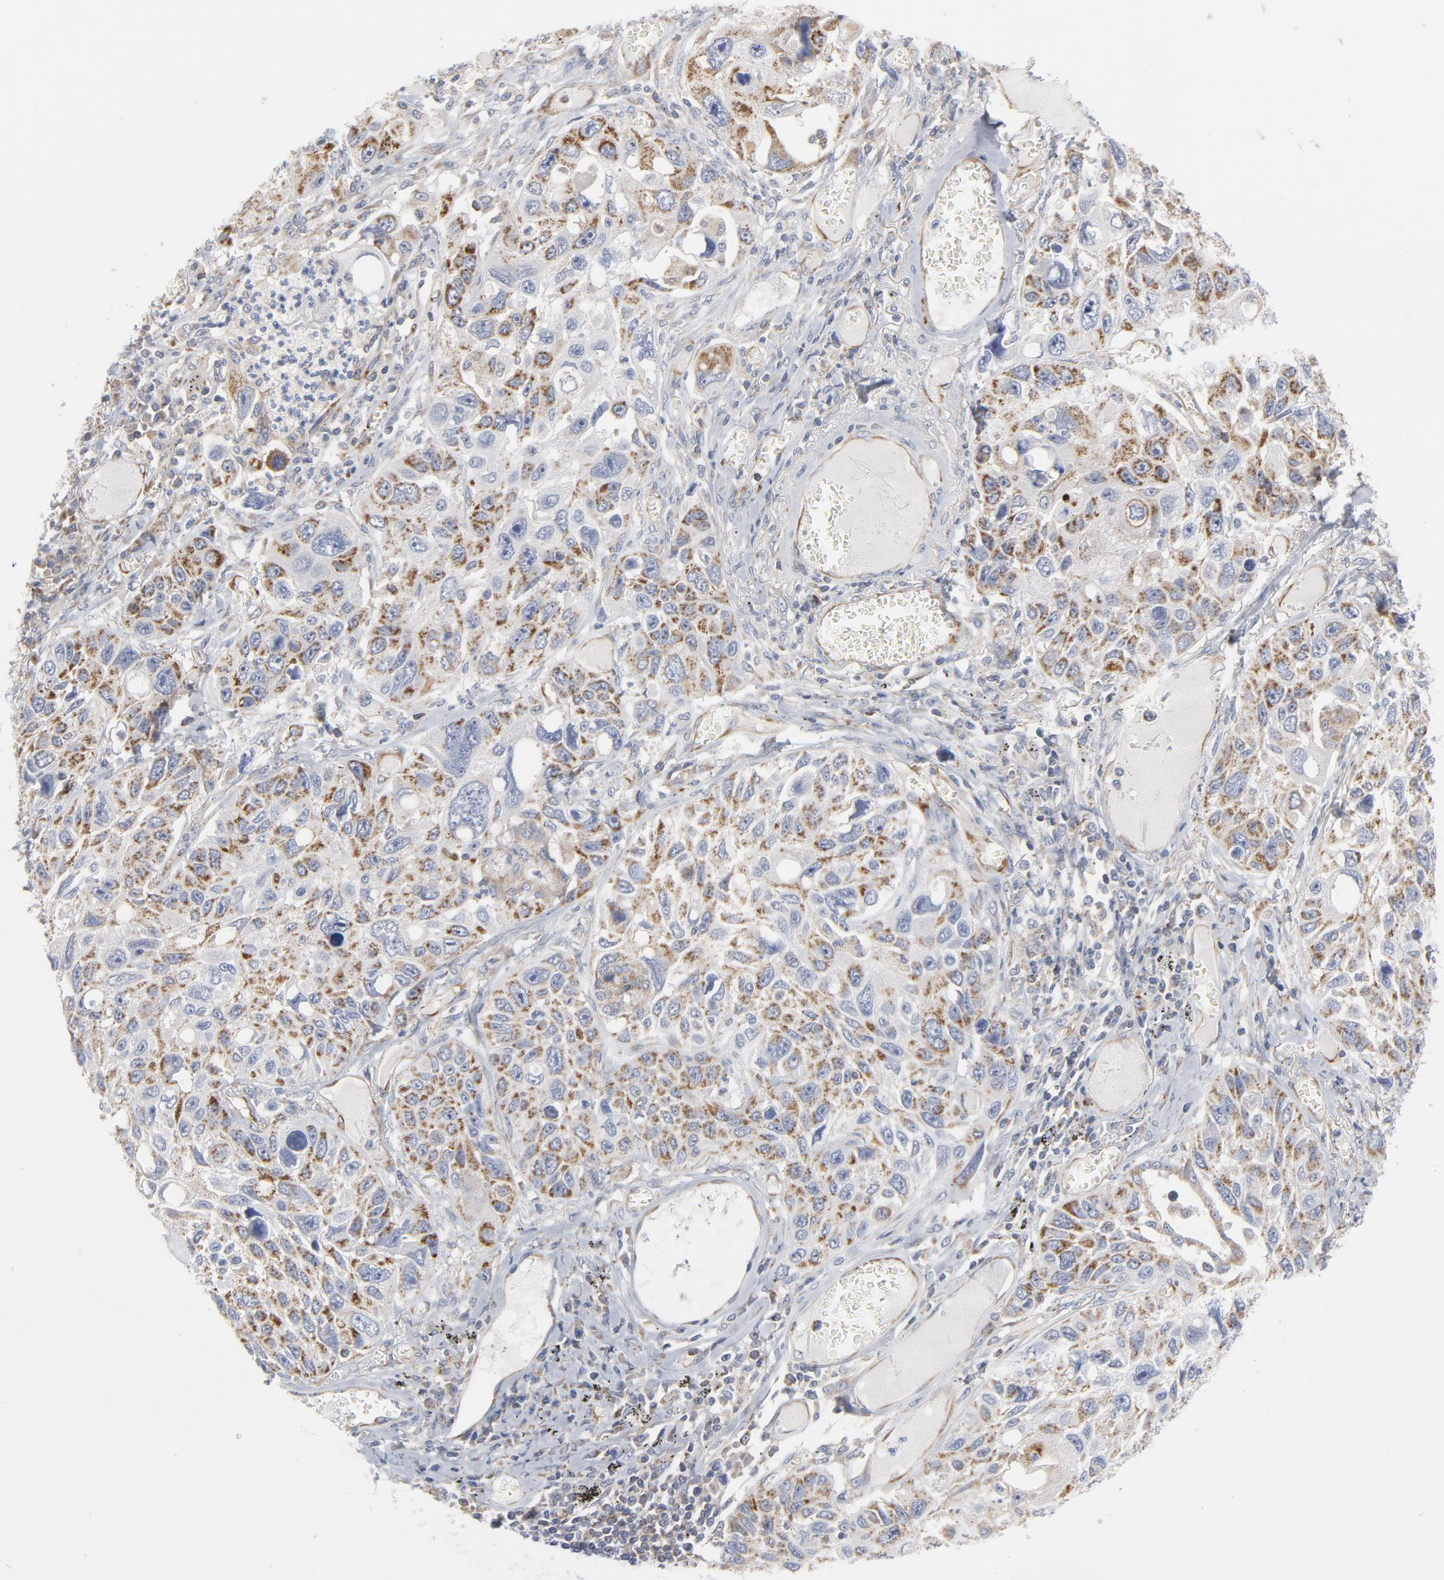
{"staining": {"intensity": "moderate", "quantity": ">75%", "location": "cytoplasmic/membranous"}, "tissue": "lung cancer", "cell_type": "Tumor cells", "image_type": "cancer", "snomed": [{"axis": "morphology", "description": "Squamous cell carcinoma, NOS"}, {"axis": "topography", "description": "Lung"}], "caption": "Tumor cells demonstrate medium levels of moderate cytoplasmic/membranous staining in about >75% of cells in human squamous cell carcinoma (lung).", "gene": "OXA1L", "patient": {"sex": "male", "age": 71}}